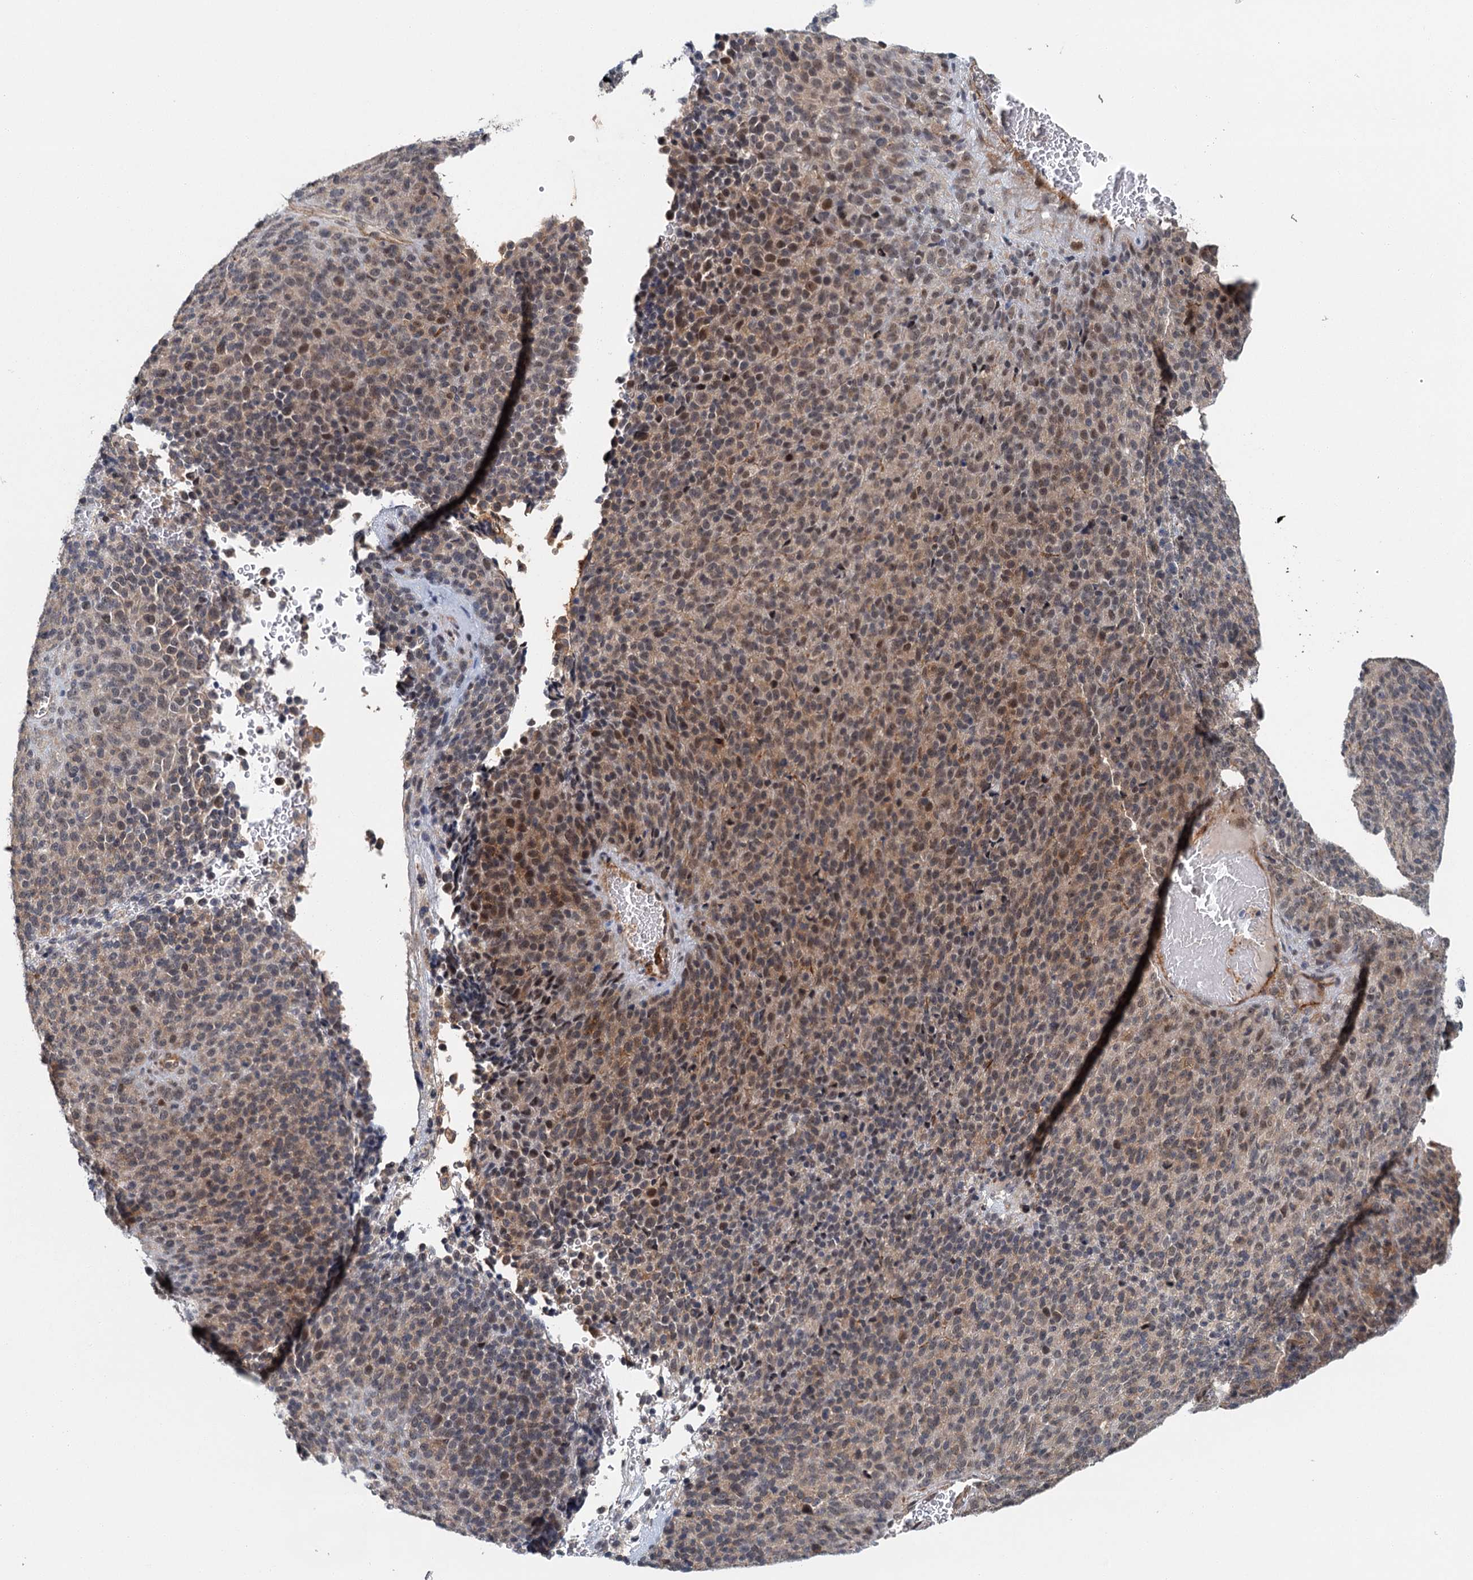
{"staining": {"intensity": "moderate", "quantity": "25%-75%", "location": "cytoplasmic/membranous,nuclear"}, "tissue": "melanoma", "cell_type": "Tumor cells", "image_type": "cancer", "snomed": [{"axis": "morphology", "description": "Malignant melanoma, Metastatic site"}, {"axis": "topography", "description": "Brain"}], "caption": "A brown stain shows moderate cytoplasmic/membranous and nuclear staining of a protein in melanoma tumor cells.", "gene": "TAS2R42", "patient": {"sex": "female", "age": 56}}